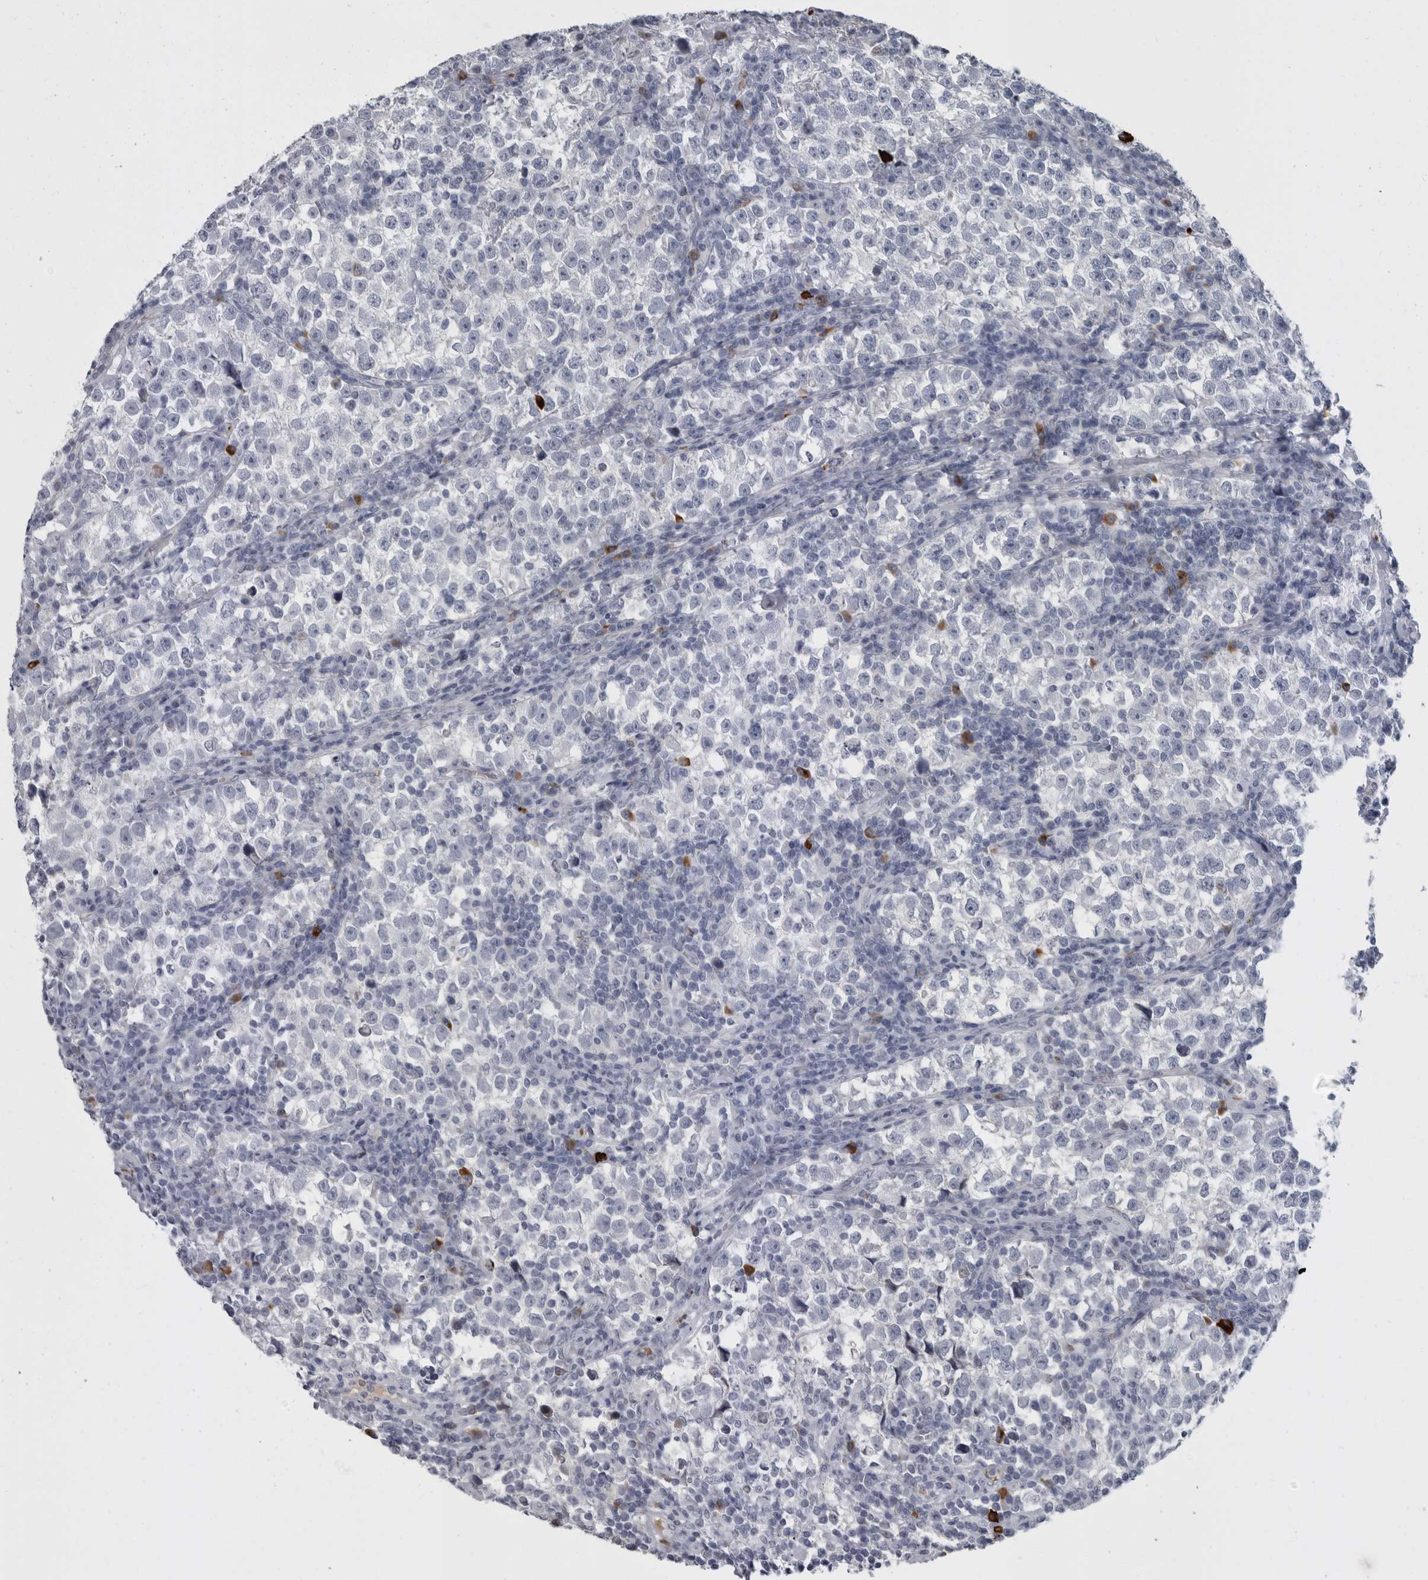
{"staining": {"intensity": "negative", "quantity": "none", "location": "none"}, "tissue": "testis cancer", "cell_type": "Tumor cells", "image_type": "cancer", "snomed": [{"axis": "morphology", "description": "Normal tissue, NOS"}, {"axis": "morphology", "description": "Seminoma, NOS"}, {"axis": "topography", "description": "Testis"}], "caption": "Tumor cells are negative for brown protein staining in testis cancer.", "gene": "SLC25A39", "patient": {"sex": "male", "age": 43}}